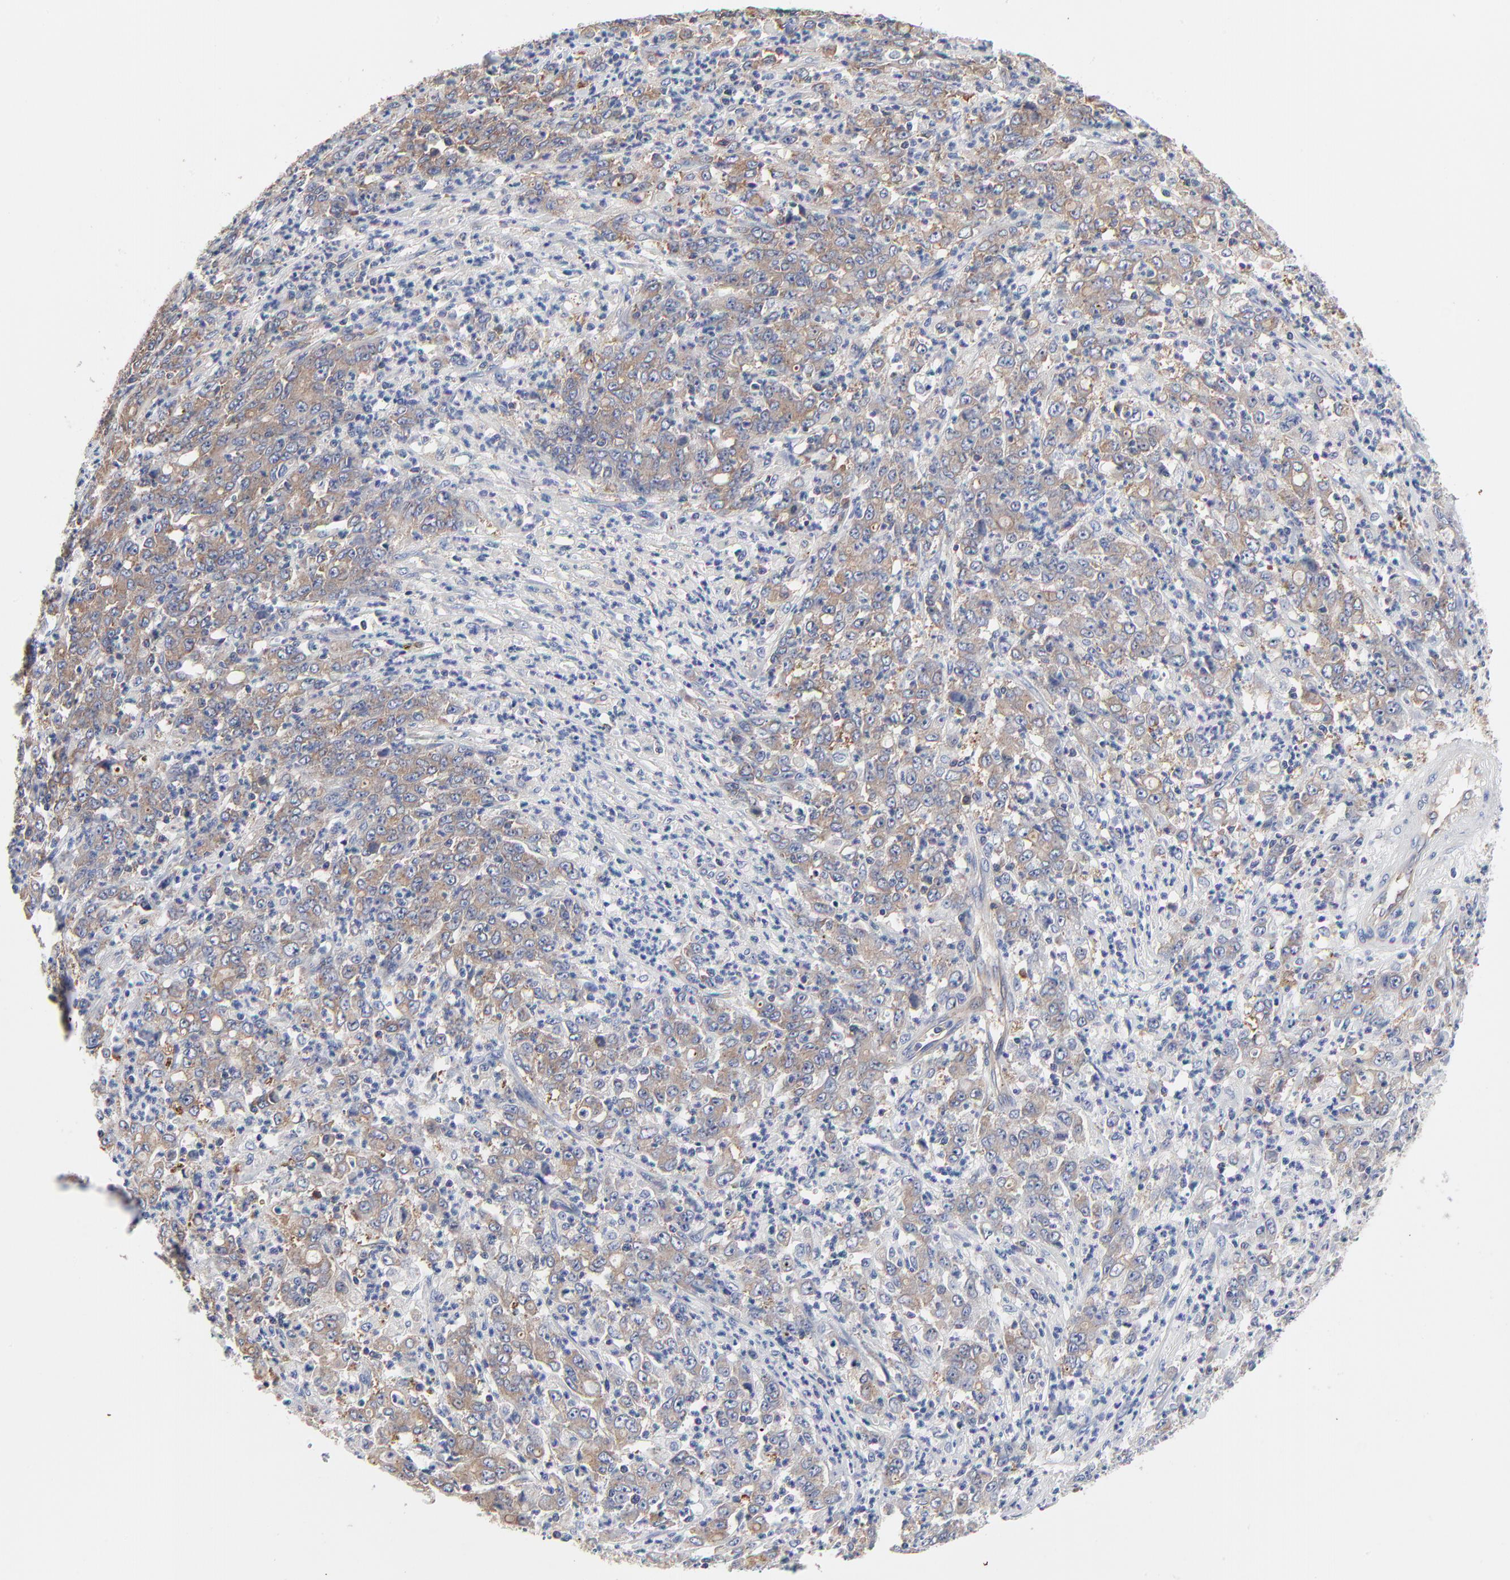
{"staining": {"intensity": "weak", "quantity": ">75%", "location": "cytoplasmic/membranous"}, "tissue": "stomach cancer", "cell_type": "Tumor cells", "image_type": "cancer", "snomed": [{"axis": "morphology", "description": "Adenocarcinoma, NOS"}, {"axis": "topography", "description": "Stomach, lower"}], "caption": "Immunohistochemical staining of stomach cancer displays weak cytoplasmic/membranous protein staining in about >75% of tumor cells.", "gene": "CD2AP", "patient": {"sex": "female", "age": 71}}